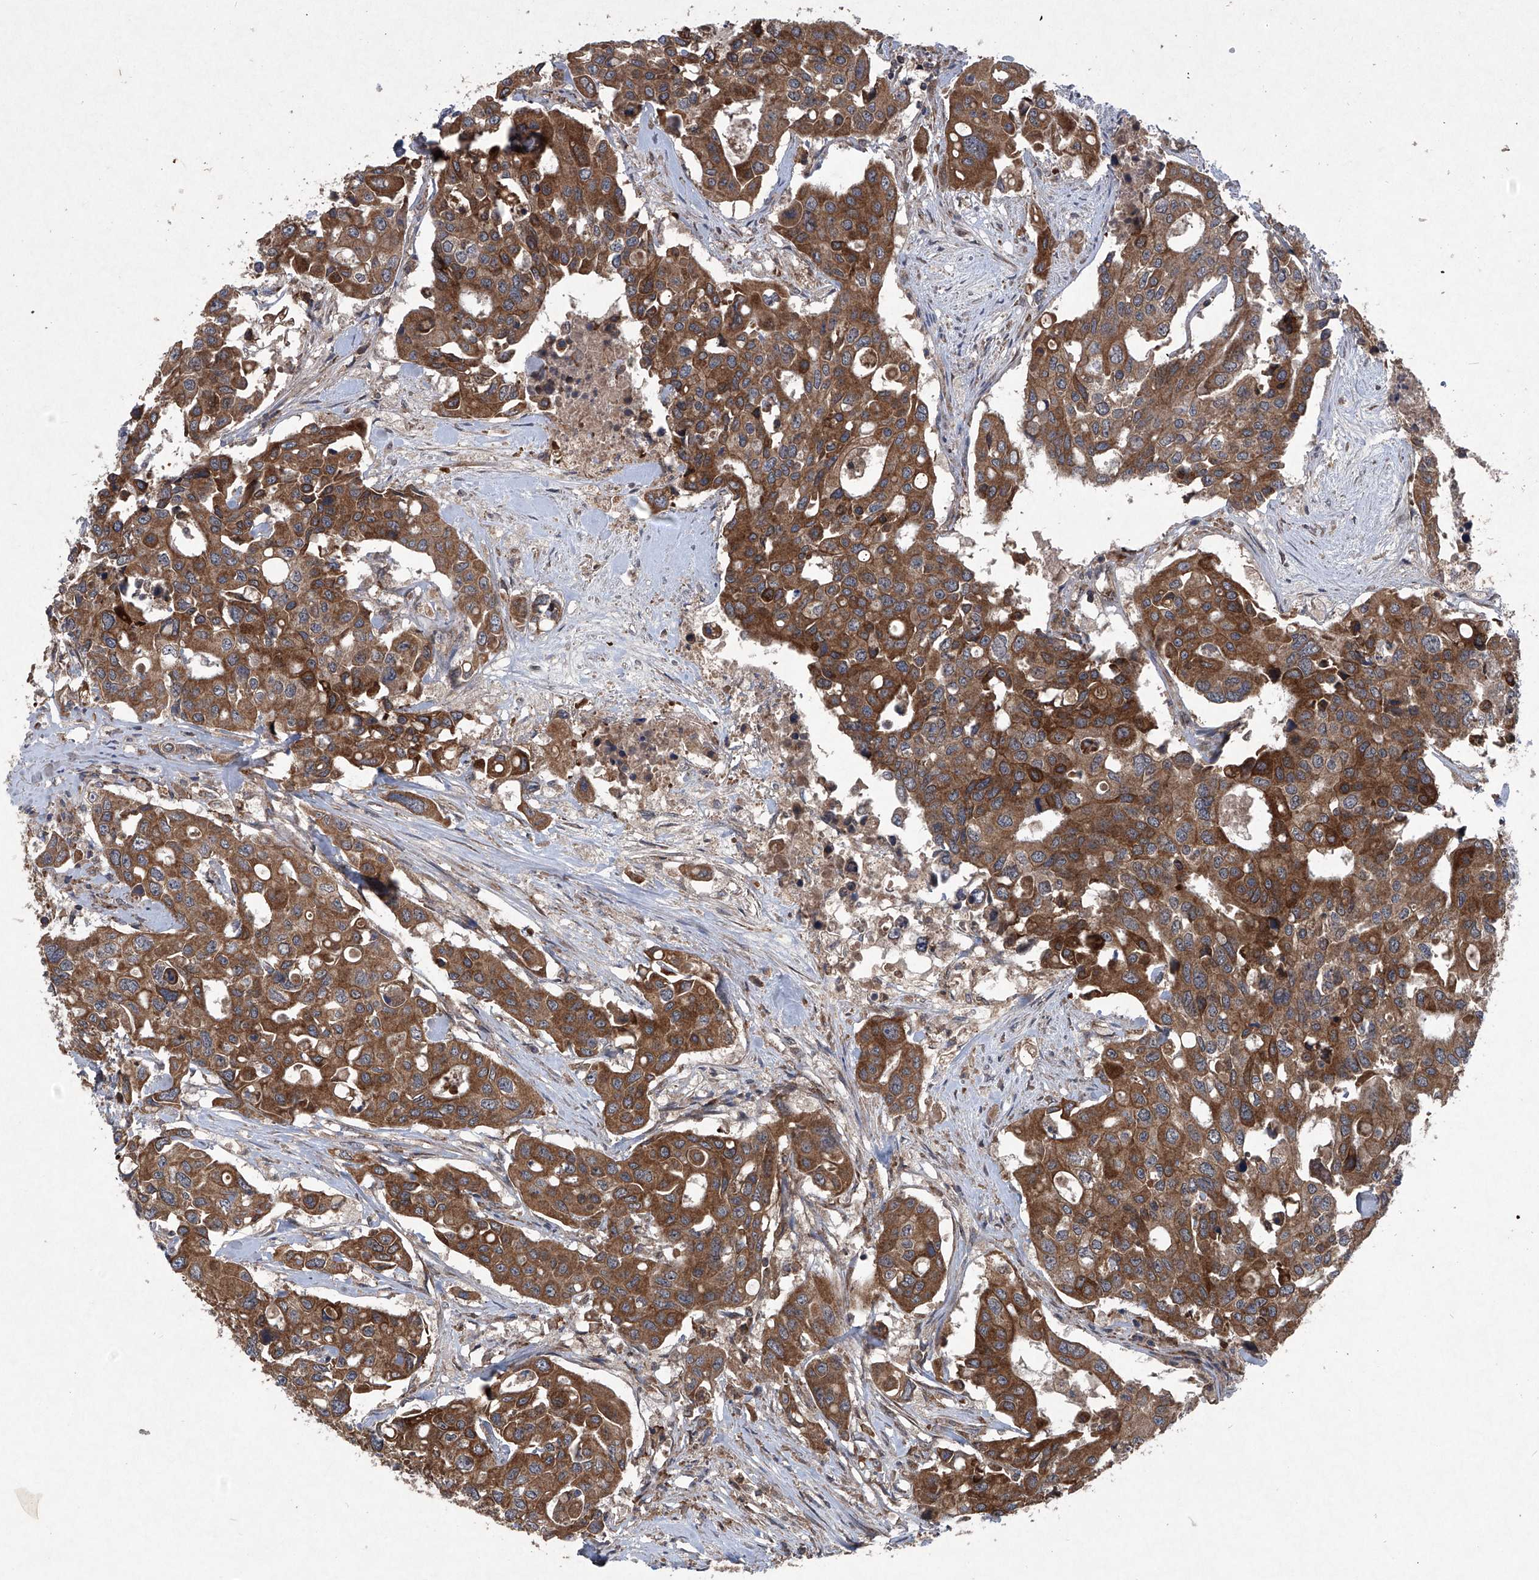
{"staining": {"intensity": "strong", "quantity": ">75%", "location": "cytoplasmic/membranous"}, "tissue": "colorectal cancer", "cell_type": "Tumor cells", "image_type": "cancer", "snomed": [{"axis": "morphology", "description": "Adenocarcinoma, NOS"}, {"axis": "topography", "description": "Colon"}], "caption": "The immunohistochemical stain shows strong cytoplasmic/membranous staining in tumor cells of colorectal adenocarcinoma tissue.", "gene": "SUMF2", "patient": {"sex": "male", "age": 77}}